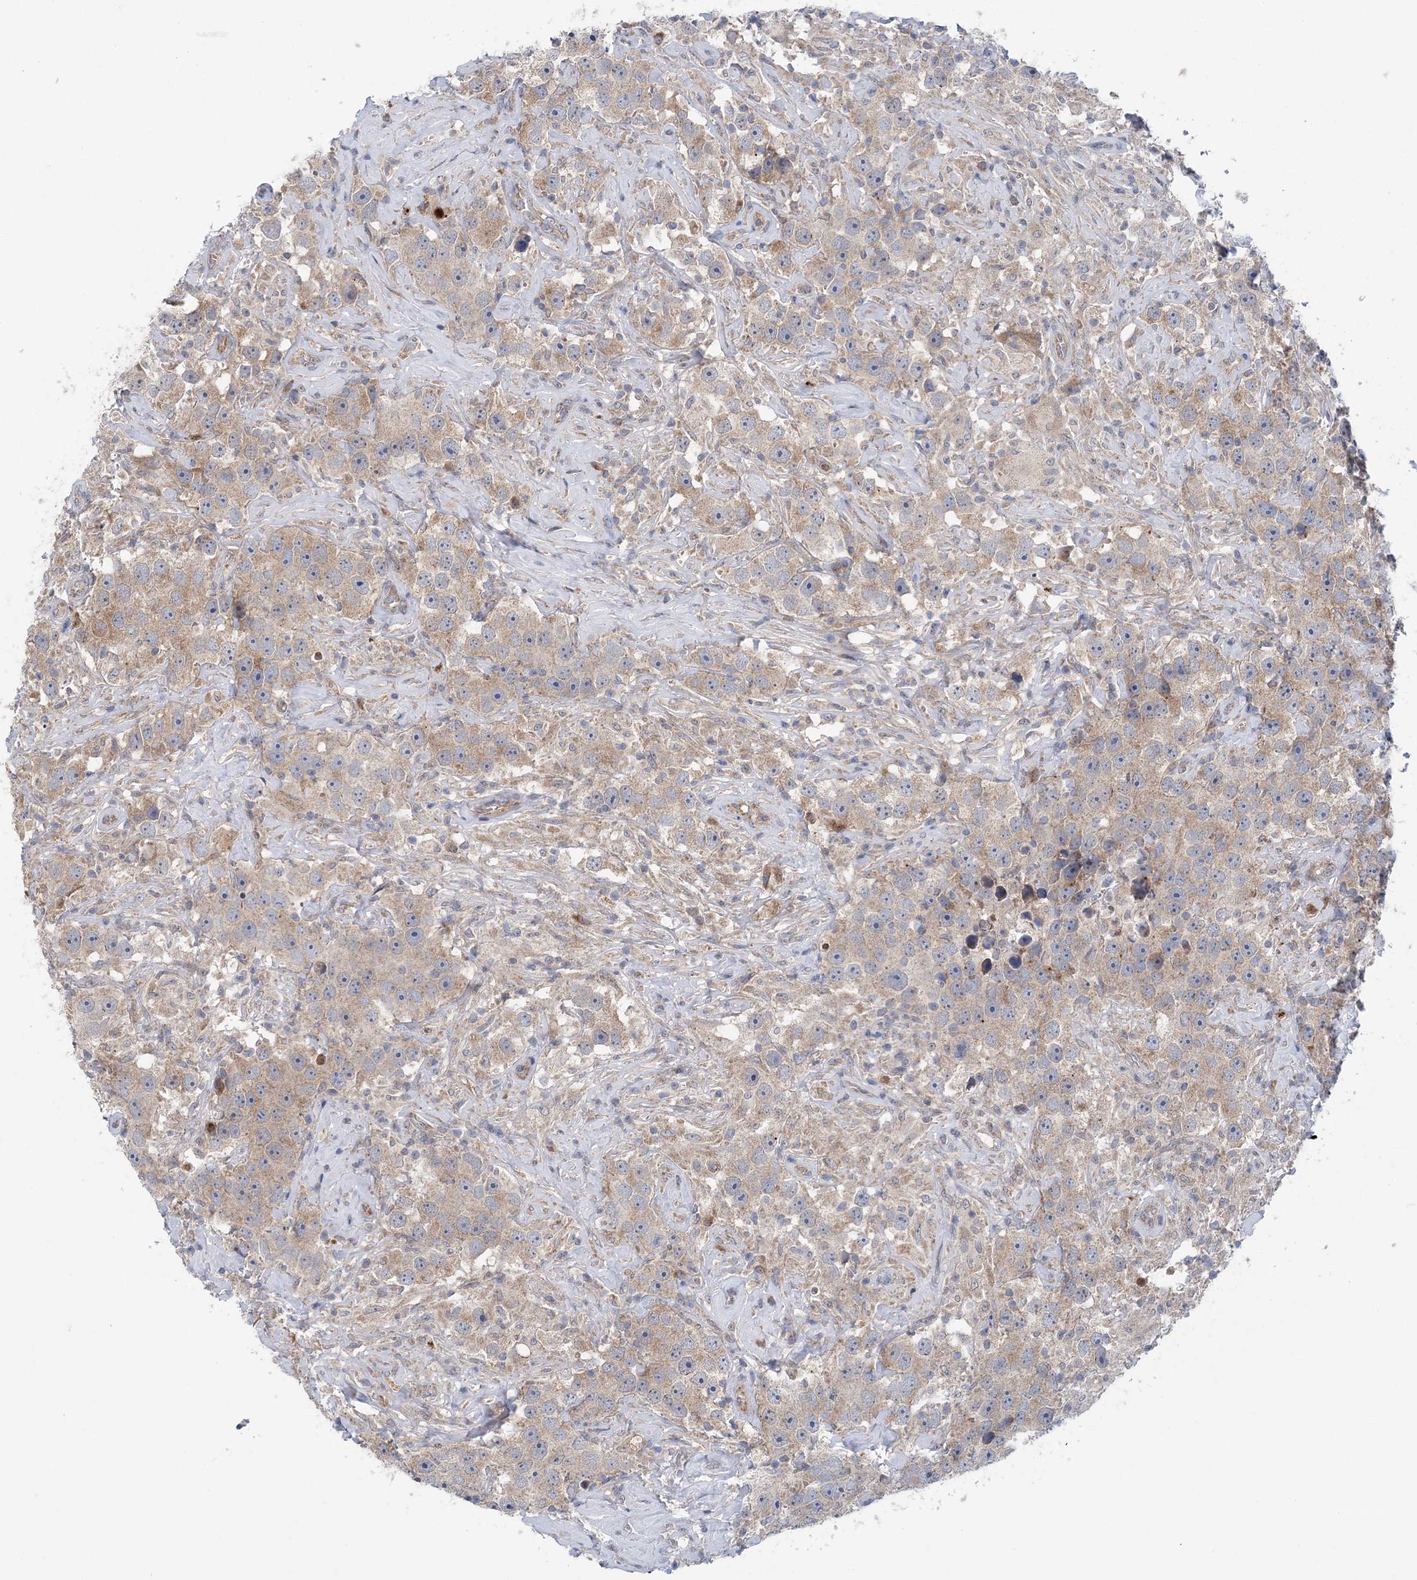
{"staining": {"intensity": "weak", "quantity": ">75%", "location": "cytoplasmic/membranous"}, "tissue": "testis cancer", "cell_type": "Tumor cells", "image_type": "cancer", "snomed": [{"axis": "morphology", "description": "Seminoma, NOS"}, {"axis": "topography", "description": "Testis"}], "caption": "An IHC photomicrograph of tumor tissue is shown. Protein staining in brown labels weak cytoplasmic/membranous positivity in seminoma (testis) within tumor cells.", "gene": "COPE", "patient": {"sex": "male", "age": 49}}